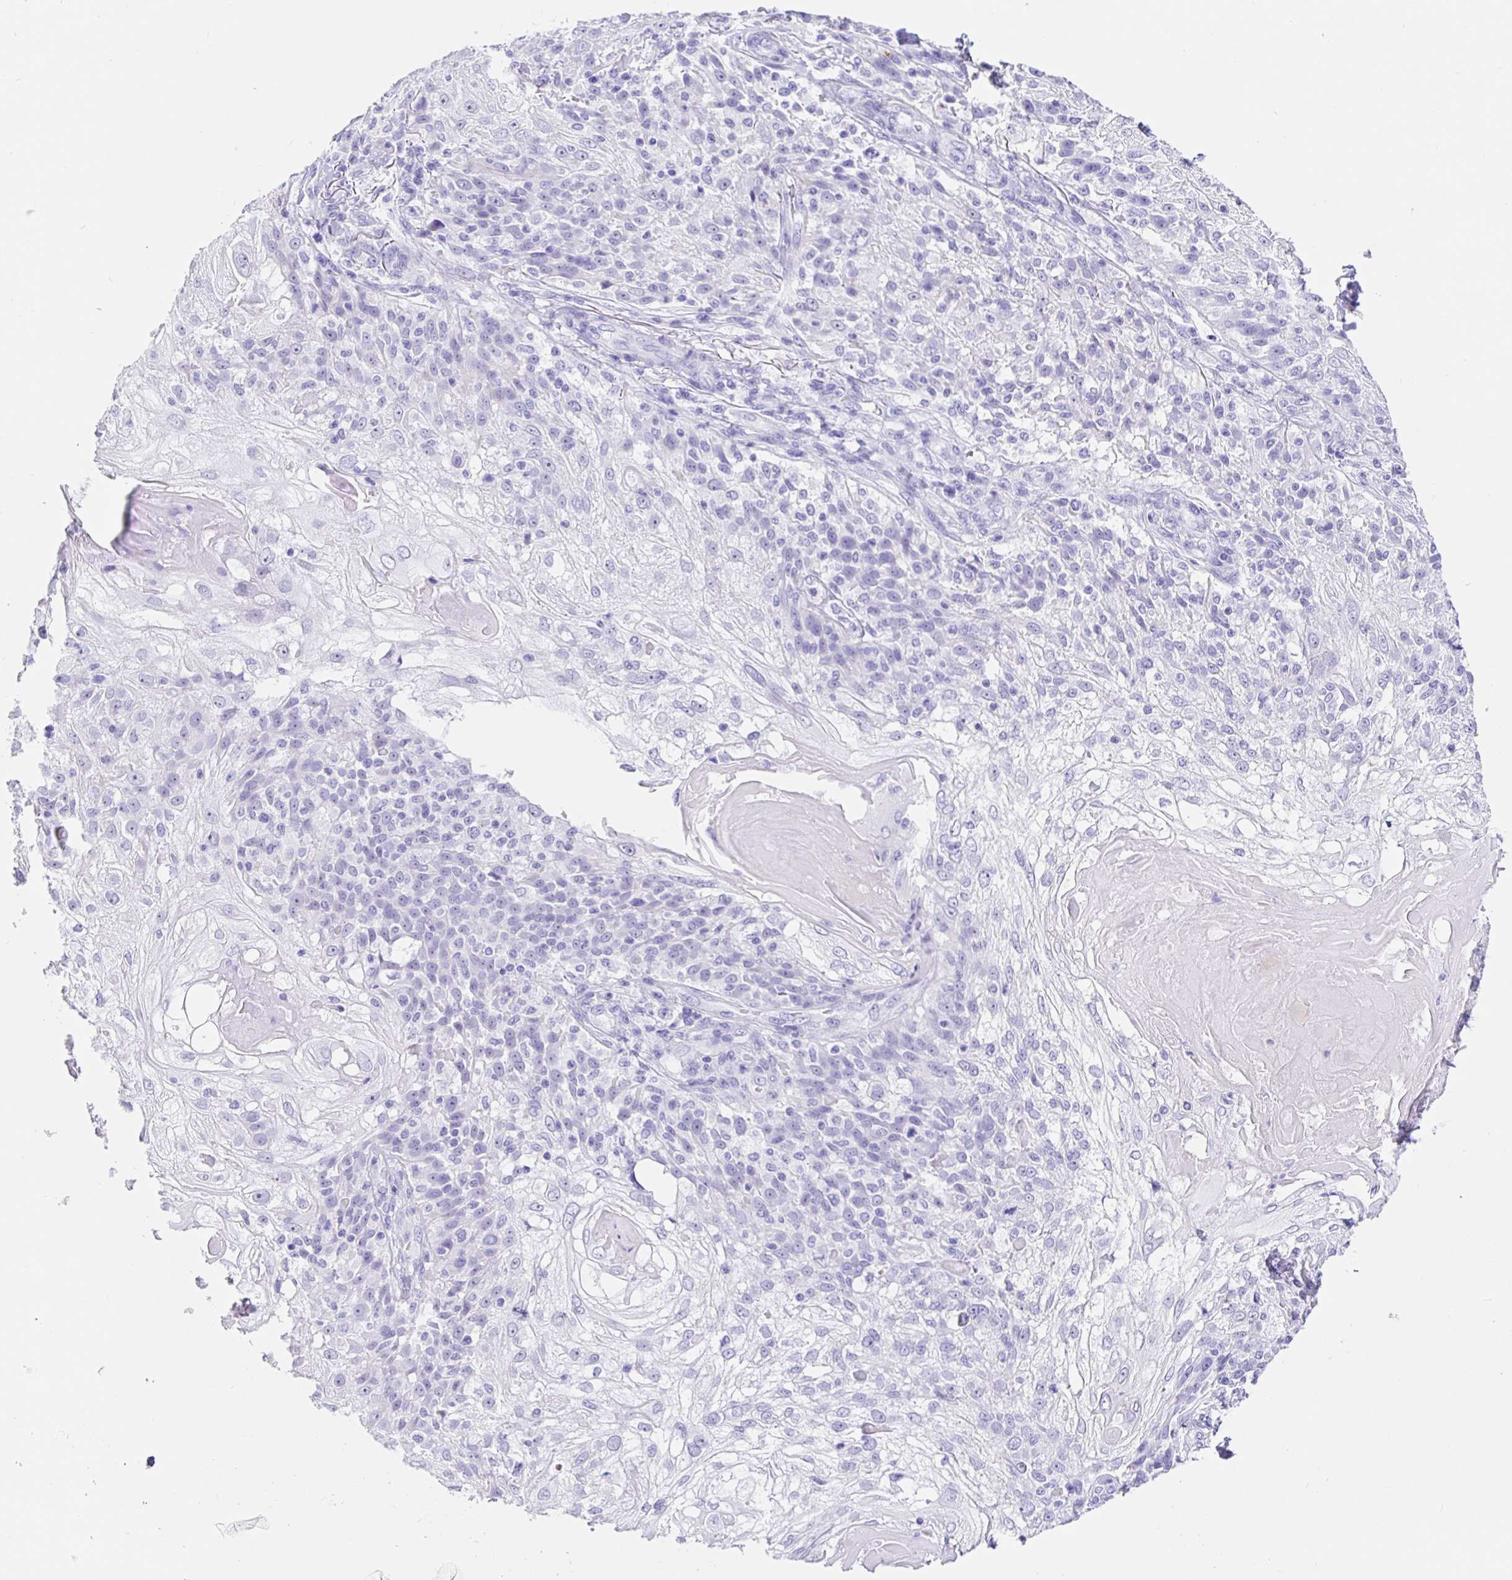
{"staining": {"intensity": "negative", "quantity": "none", "location": "none"}, "tissue": "skin cancer", "cell_type": "Tumor cells", "image_type": "cancer", "snomed": [{"axis": "morphology", "description": "Normal tissue, NOS"}, {"axis": "morphology", "description": "Squamous cell carcinoma, NOS"}, {"axis": "topography", "description": "Skin"}], "caption": "Tumor cells show no significant protein staining in skin squamous cell carcinoma.", "gene": "PRAMEF19", "patient": {"sex": "female", "age": 83}}